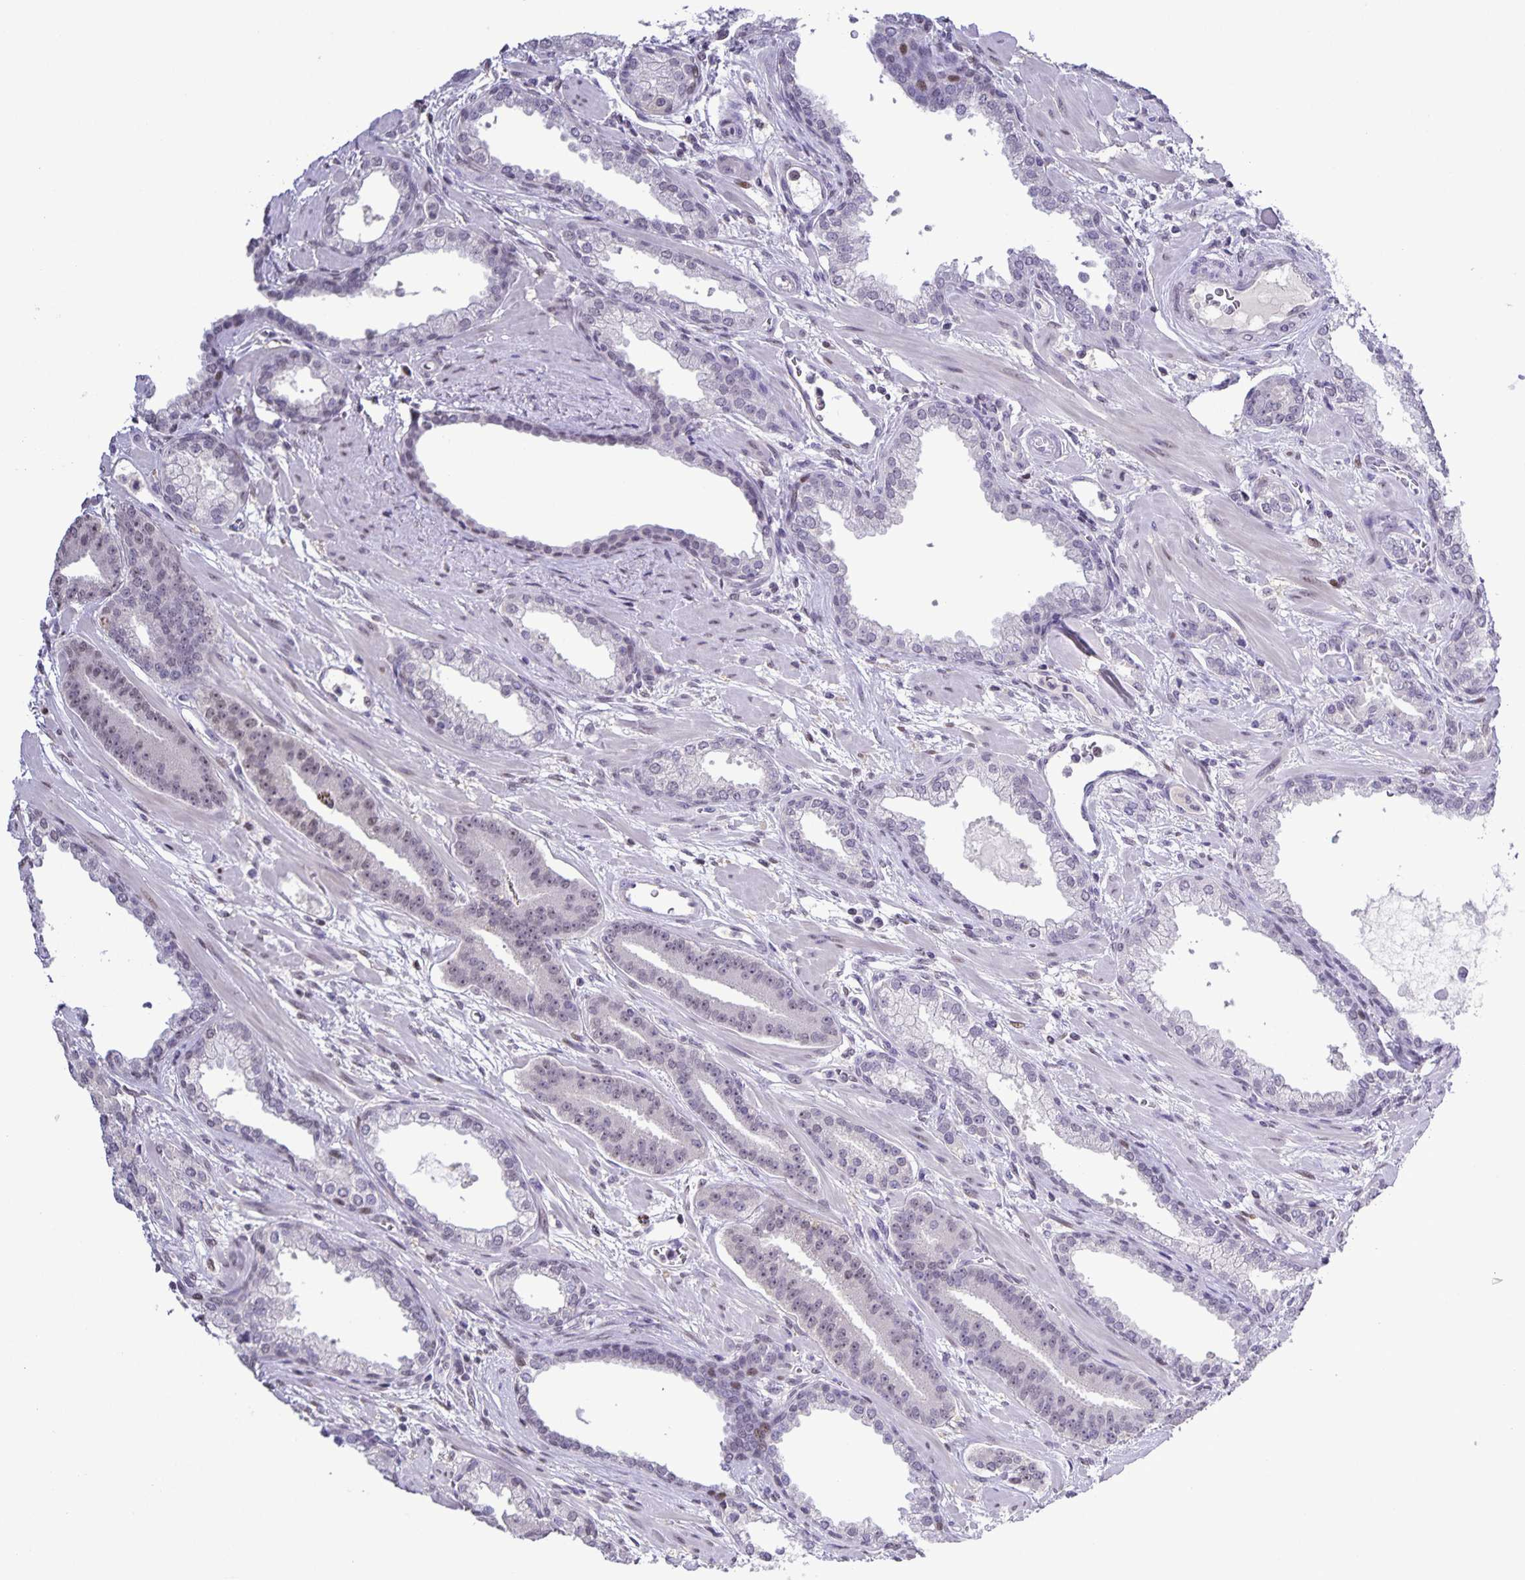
{"staining": {"intensity": "negative", "quantity": "none", "location": "none"}, "tissue": "prostate cancer", "cell_type": "Tumor cells", "image_type": "cancer", "snomed": [{"axis": "morphology", "description": "Adenocarcinoma, High grade"}, {"axis": "topography", "description": "Prostate"}], "caption": "Immunohistochemistry histopathology image of human prostate cancer stained for a protein (brown), which demonstrates no expression in tumor cells.", "gene": "ONECUT2", "patient": {"sex": "male", "age": 60}}